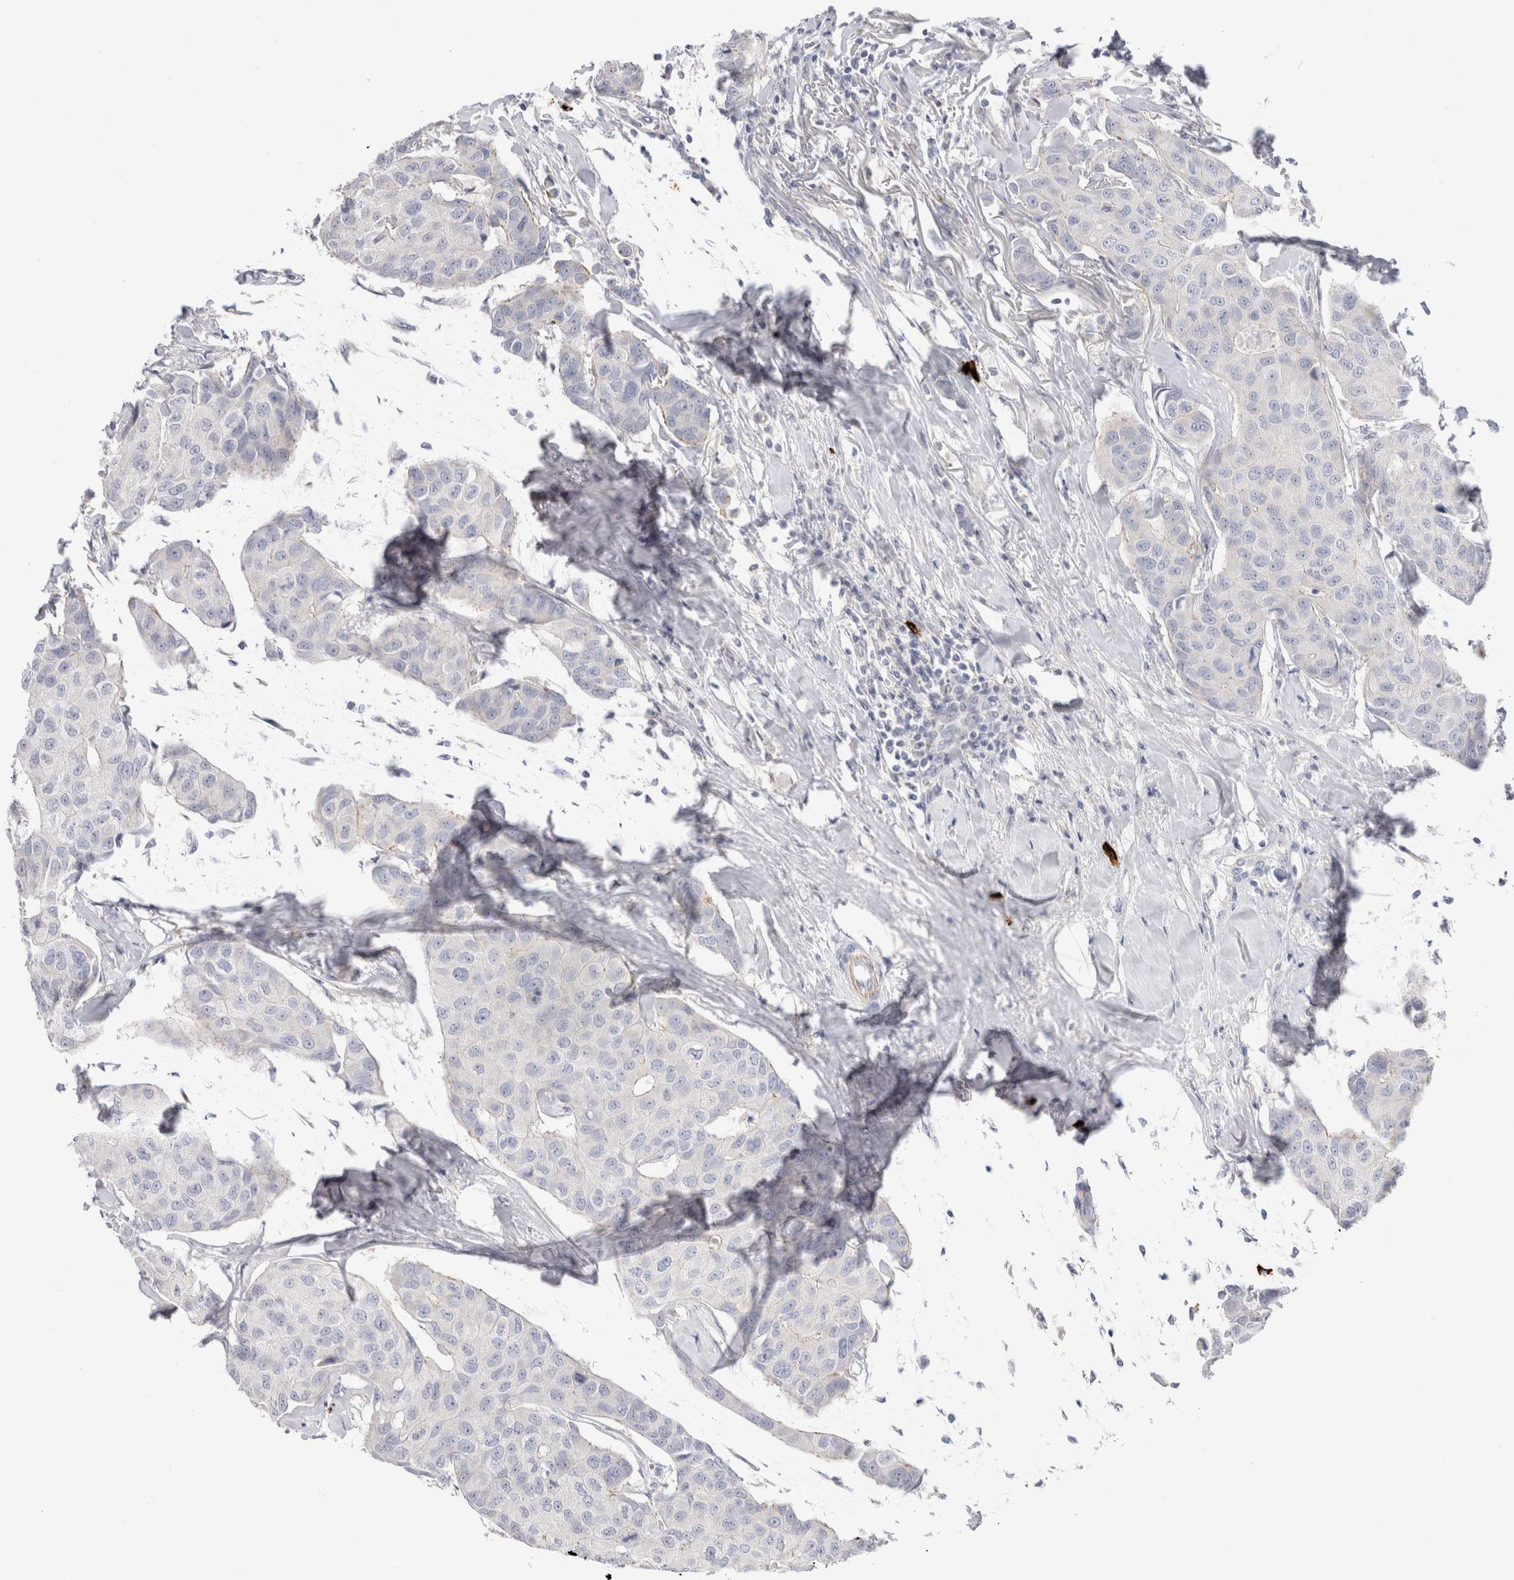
{"staining": {"intensity": "negative", "quantity": "none", "location": "none"}, "tissue": "breast cancer", "cell_type": "Tumor cells", "image_type": "cancer", "snomed": [{"axis": "morphology", "description": "Duct carcinoma"}, {"axis": "topography", "description": "Breast"}], "caption": "A high-resolution image shows immunohistochemistry staining of invasive ductal carcinoma (breast), which displays no significant expression in tumor cells. Brightfield microscopy of immunohistochemistry (IHC) stained with DAB (3,3'-diaminobenzidine) (brown) and hematoxylin (blue), captured at high magnification.", "gene": "SPINK2", "patient": {"sex": "female", "age": 80}}